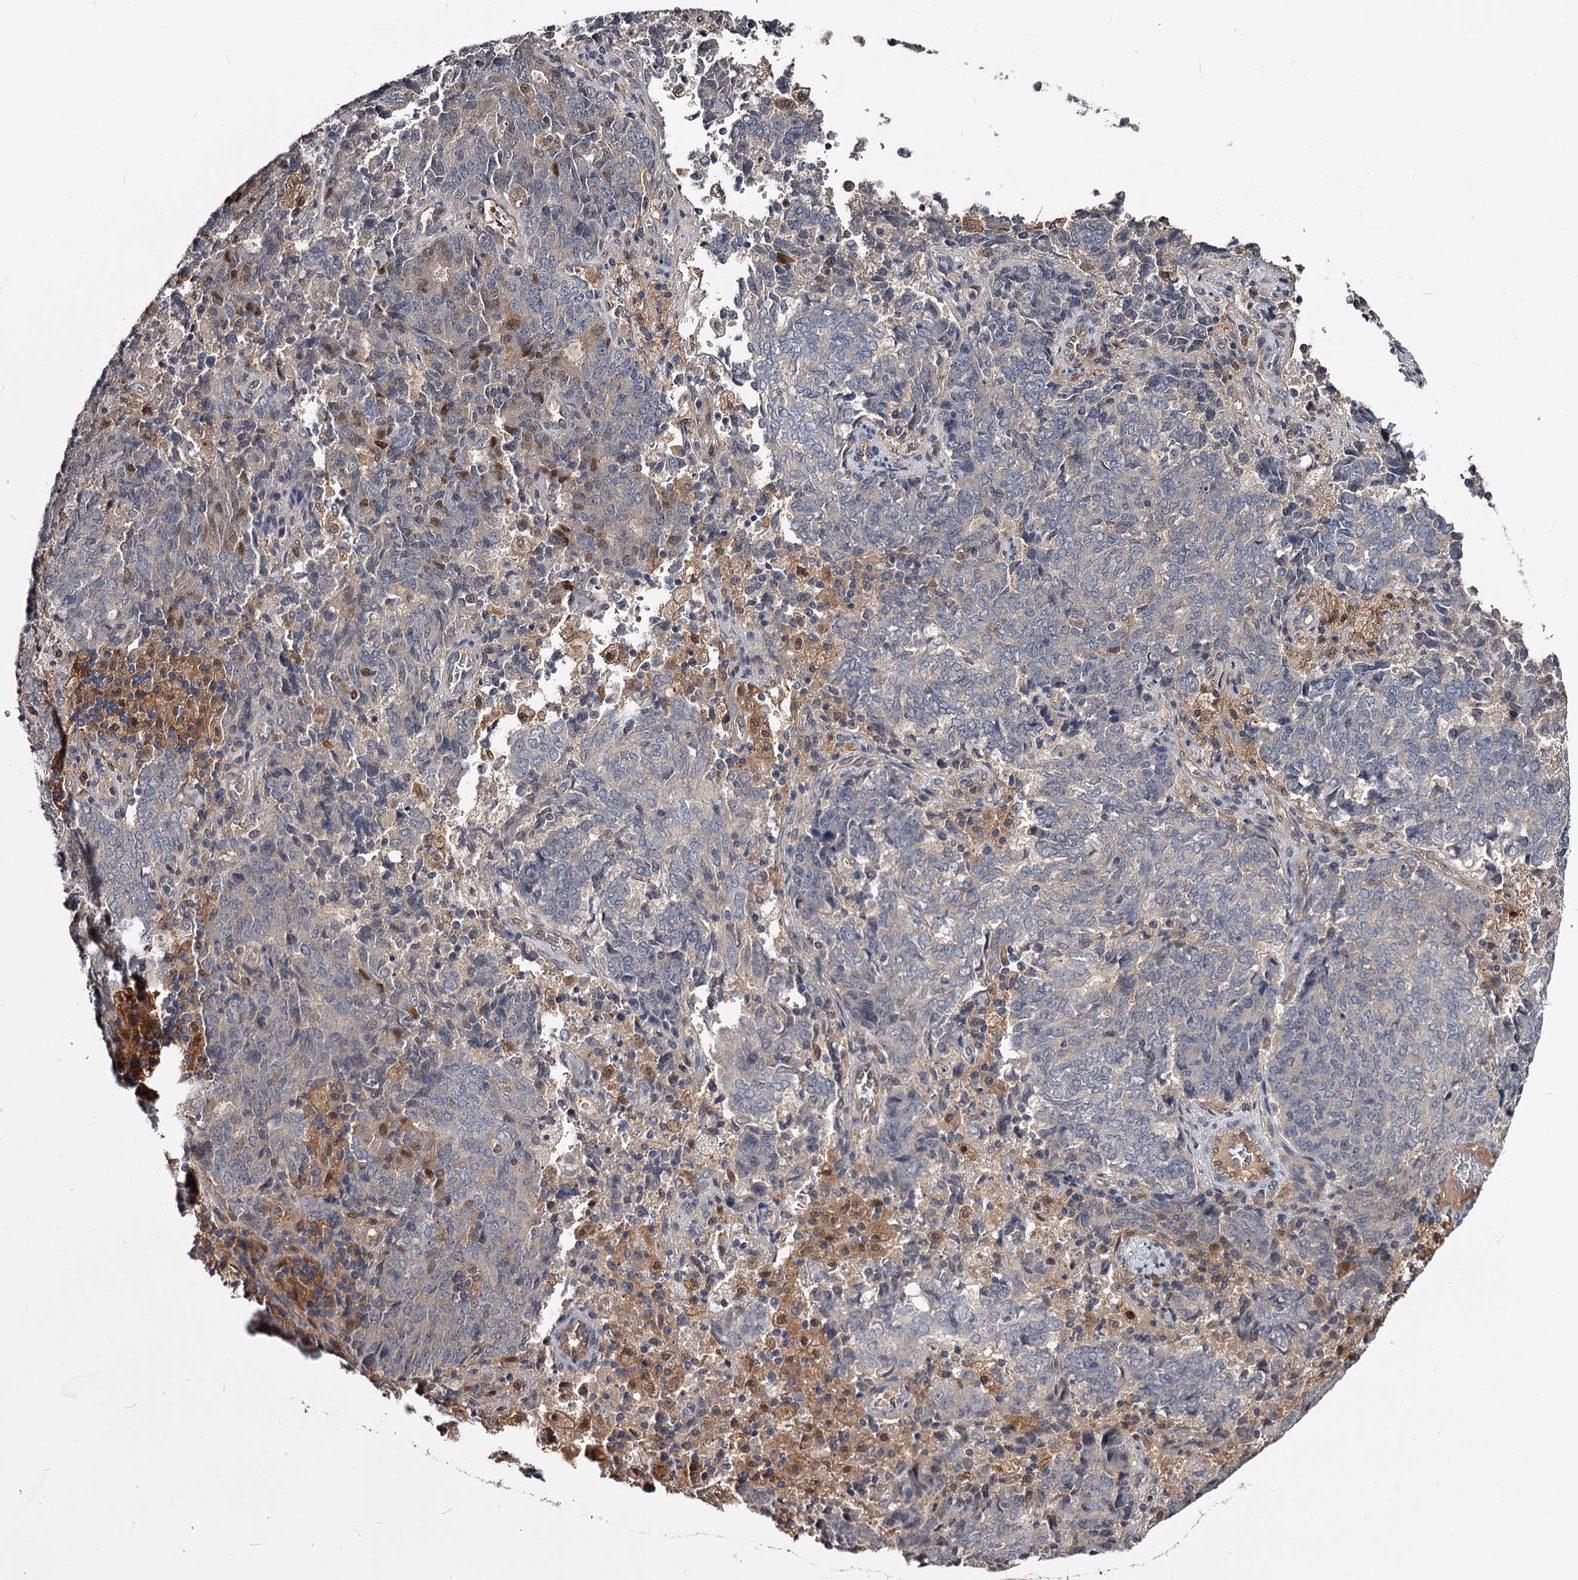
{"staining": {"intensity": "negative", "quantity": "none", "location": "none"}, "tissue": "endometrial cancer", "cell_type": "Tumor cells", "image_type": "cancer", "snomed": [{"axis": "morphology", "description": "Adenocarcinoma, NOS"}, {"axis": "topography", "description": "Endometrium"}], "caption": "This is an IHC micrograph of human adenocarcinoma (endometrial). There is no staining in tumor cells.", "gene": "GSTO1", "patient": {"sex": "female", "age": 80}}